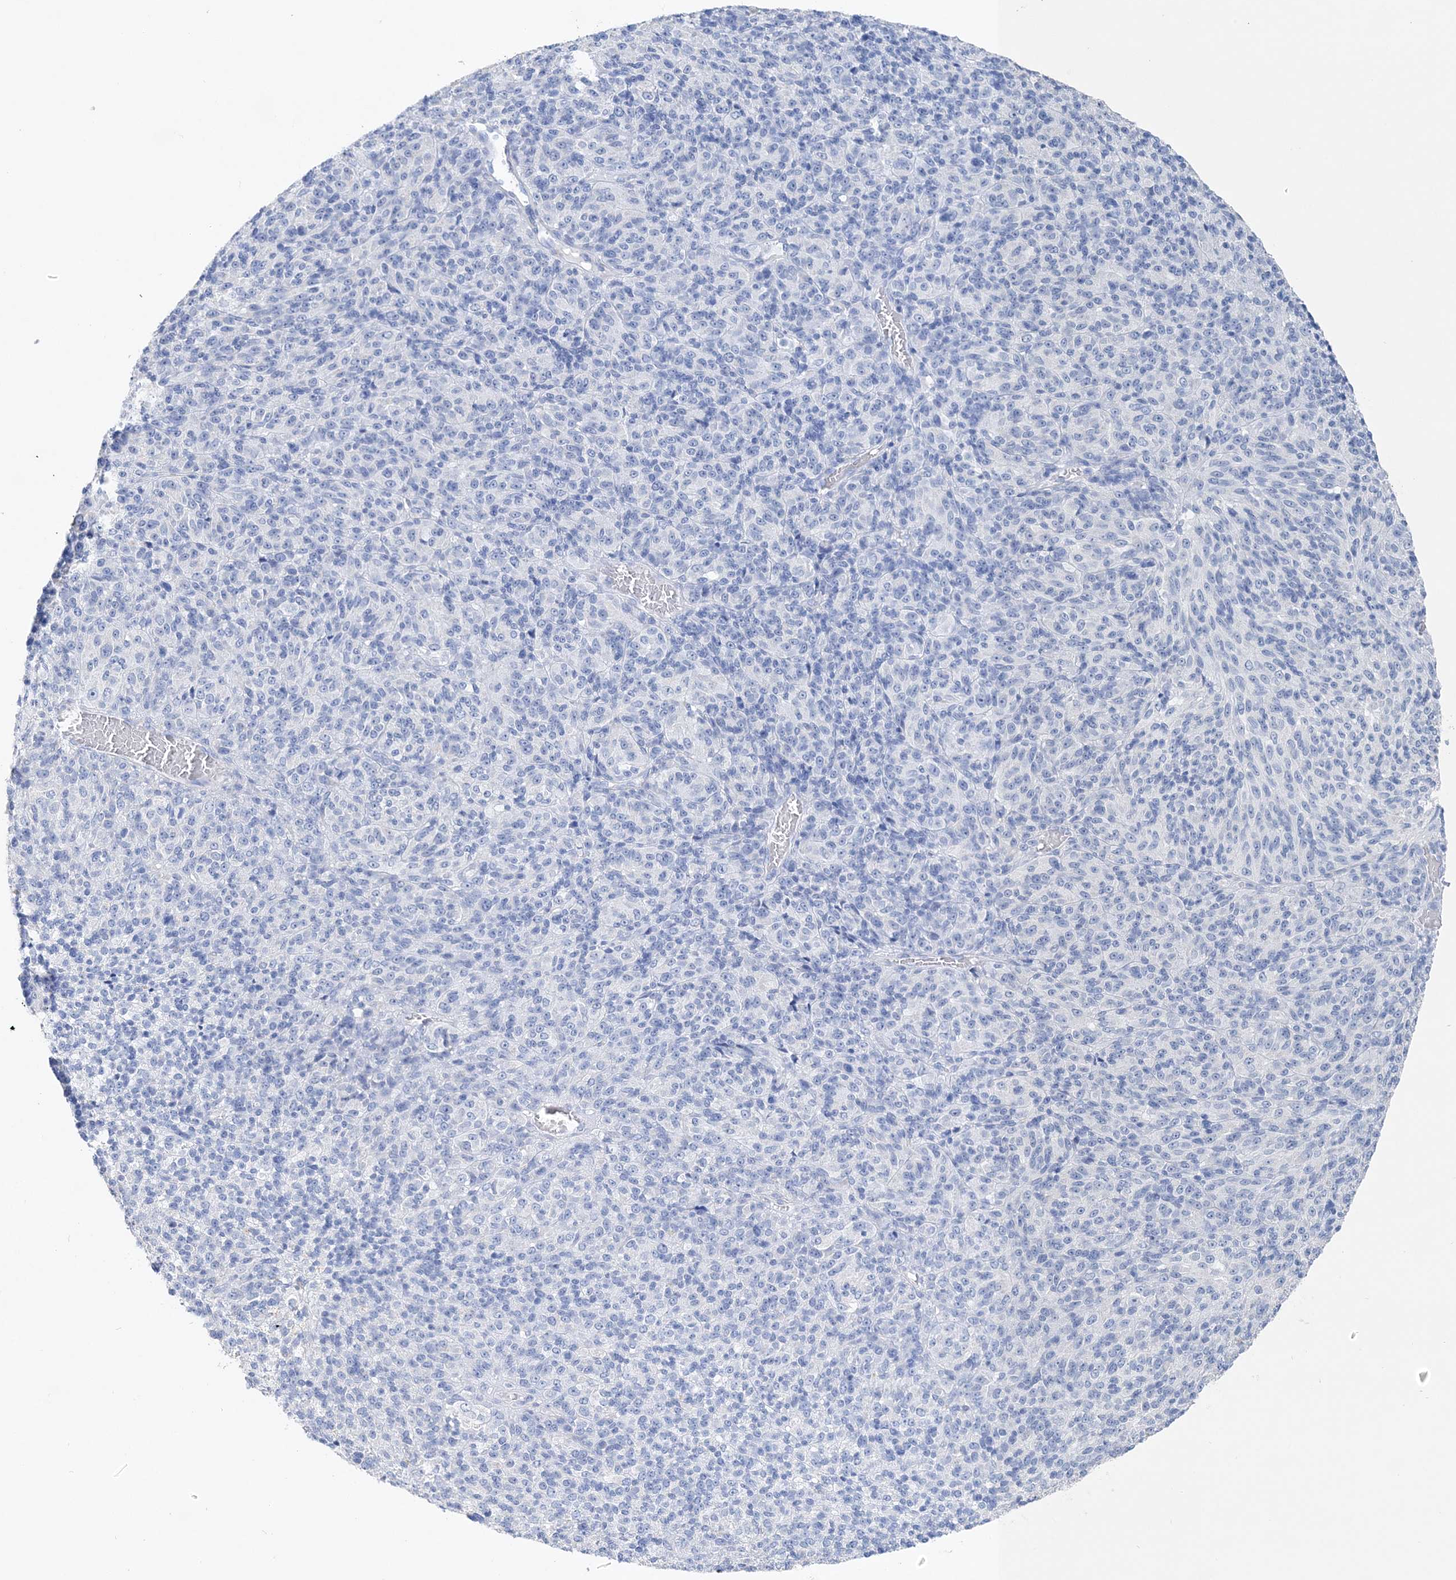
{"staining": {"intensity": "negative", "quantity": "none", "location": "none"}, "tissue": "melanoma", "cell_type": "Tumor cells", "image_type": "cancer", "snomed": [{"axis": "morphology", "description": "Malignant melanoma, Metastatic site"}, {"axis": "topography", "description": "Brain"}], "caption": "The micrograph reveals no staining of tumor cells in melanoma.", "gene": "TSPYL6", "patient": {"sex": "female", "age": 56}}